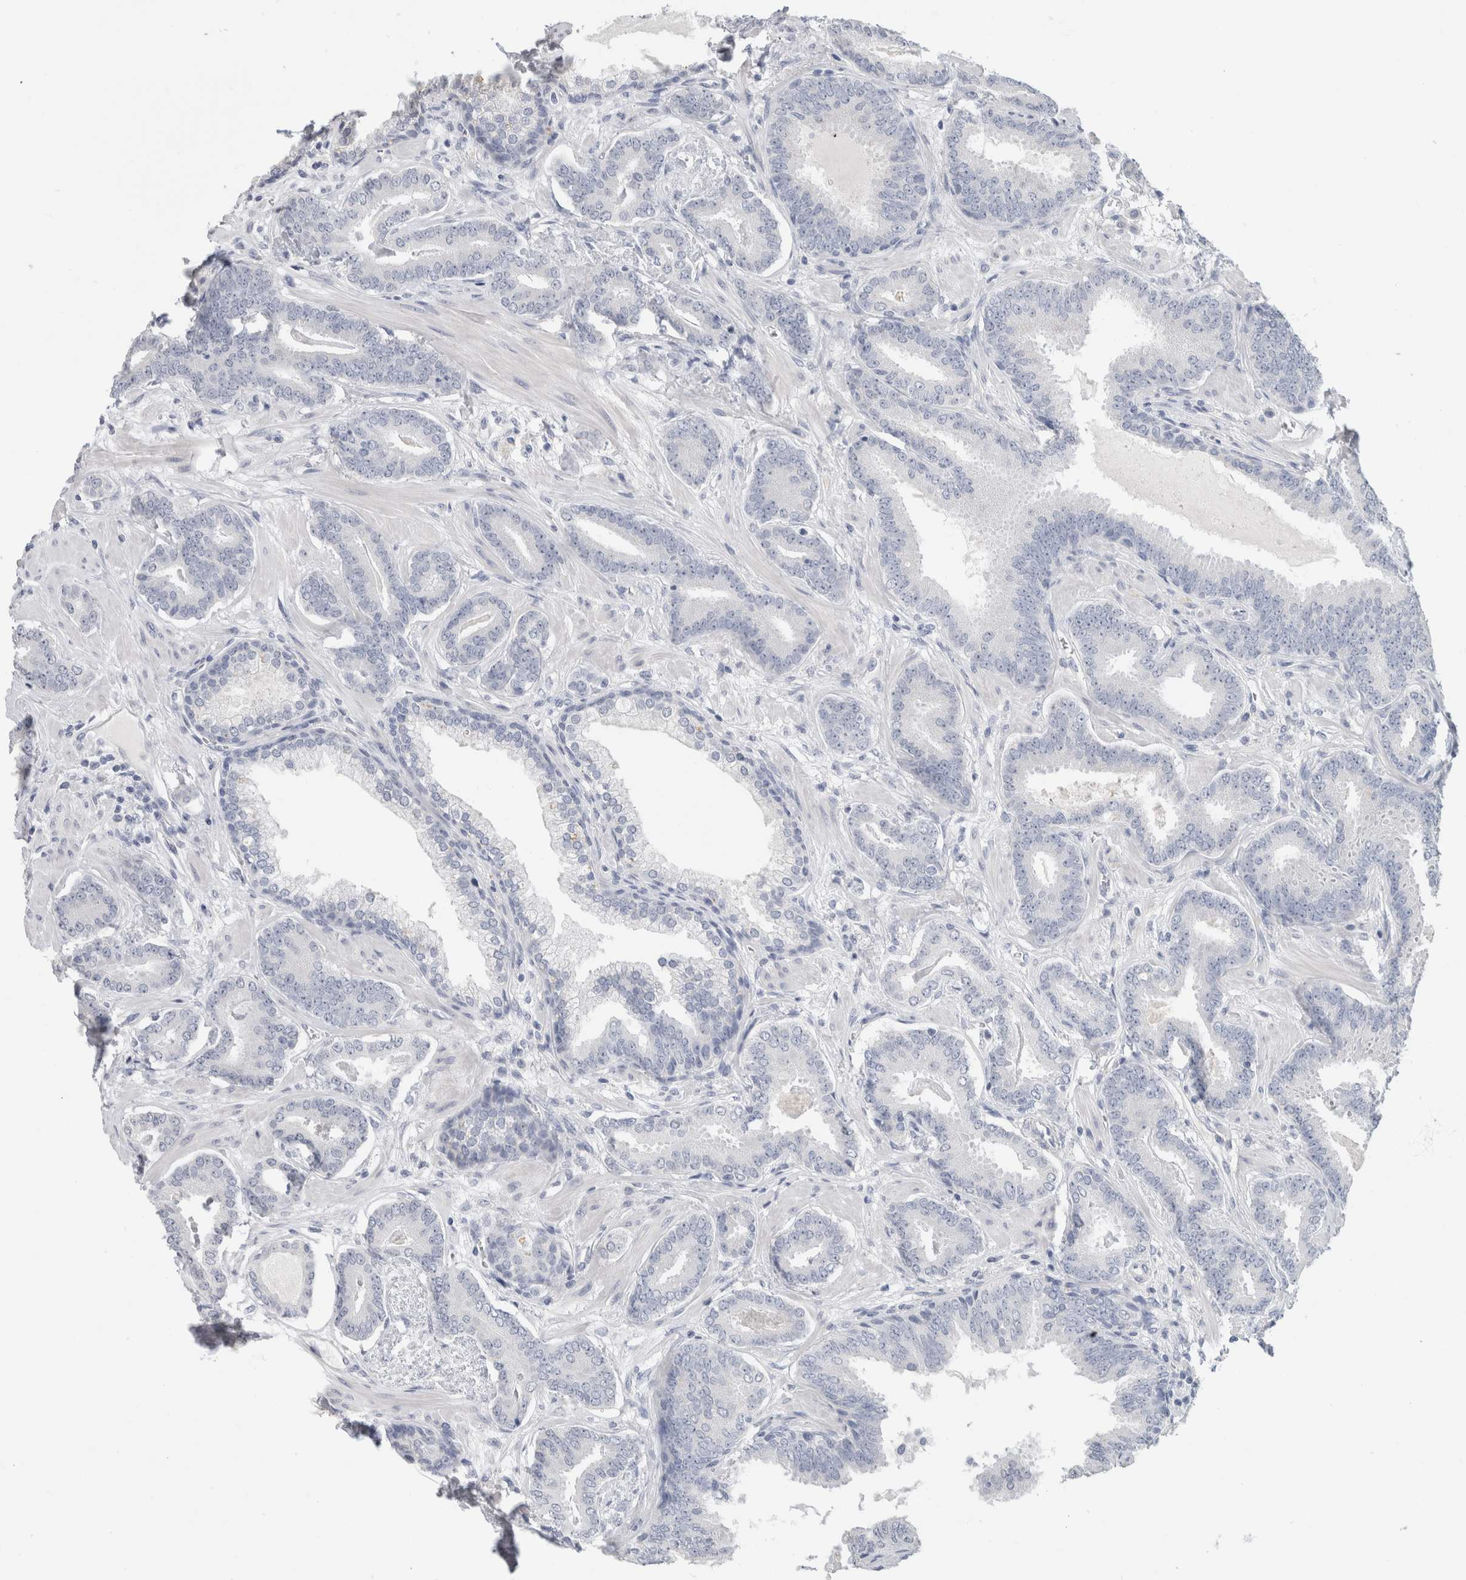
{"staining": {"intensity": "negative", "quantity": "none", "location": "none"}, "tissue": "prostate cancer", "cell_type": "Tumor cells", "image_type": "cancer", "snomed": [{"axis": "morphology", "description": "Adenocarcinoma, Low grade"}, {"axis": "topography", "description": "Prostate"}], "caption": "There is no significant positivity in tumor cells of low-grade adenocarcinoma (prostate).", "gene": "BCAN", "patient": {"sex": "male", "age": 62}}